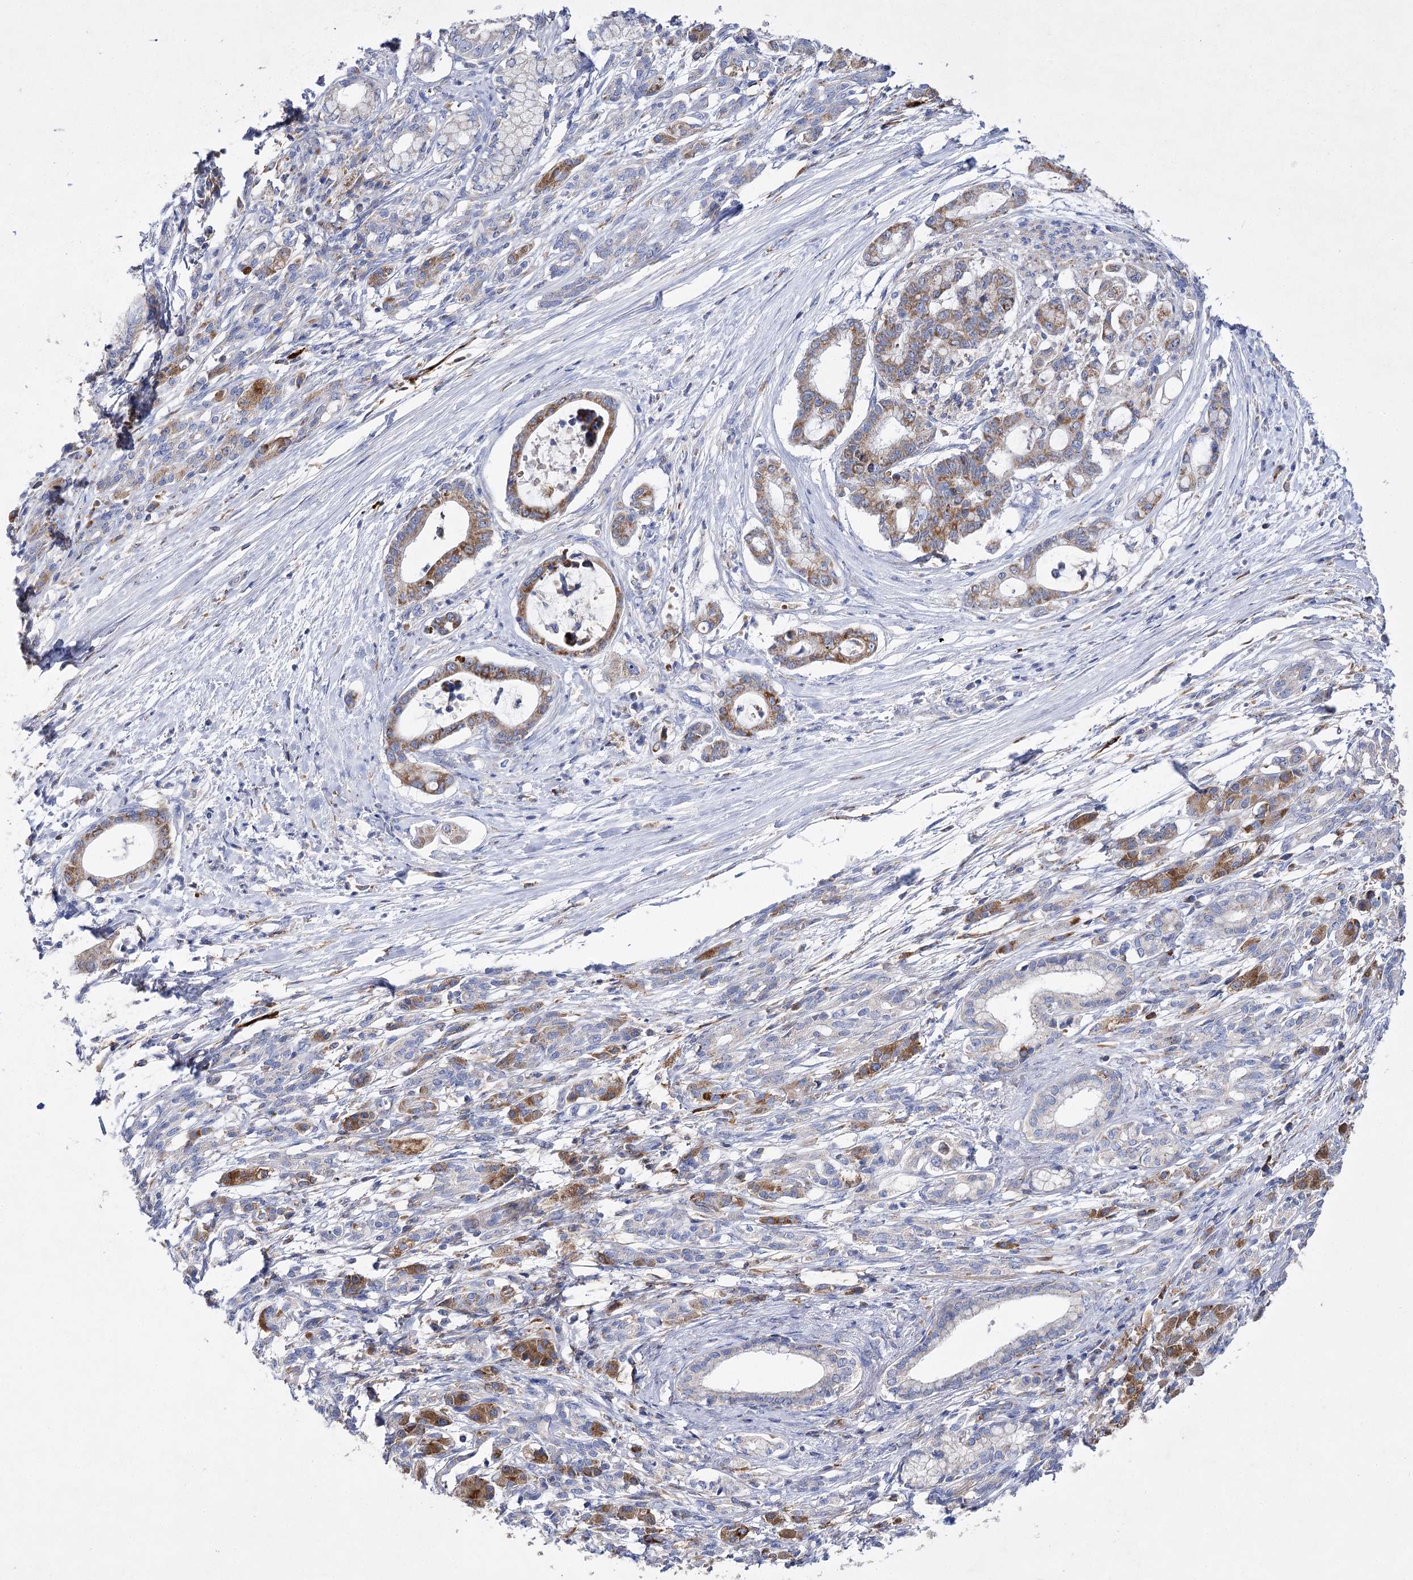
{"staining": {"intensity": "moderate", "quantity": ">75%", "location": "cytoplasmic/membranous"}, "tissue": "pancreatic cancer", "cell_type": "Tumor cells", "image_type": "cancer", "snomed": [{"axis": "morphology", "description": "Adenocarcinoma, NOS"}, {"axis": "topography", "description": "Pancreas"}], "caption": "Pancreatic cancer stained for a protein (brown) exhibits moderate cytoplasmic/membranous positive positivity in approximately >75% of tumor cells.", "gene": "COX15", "patient": {"sex": "female", "age": 55}}